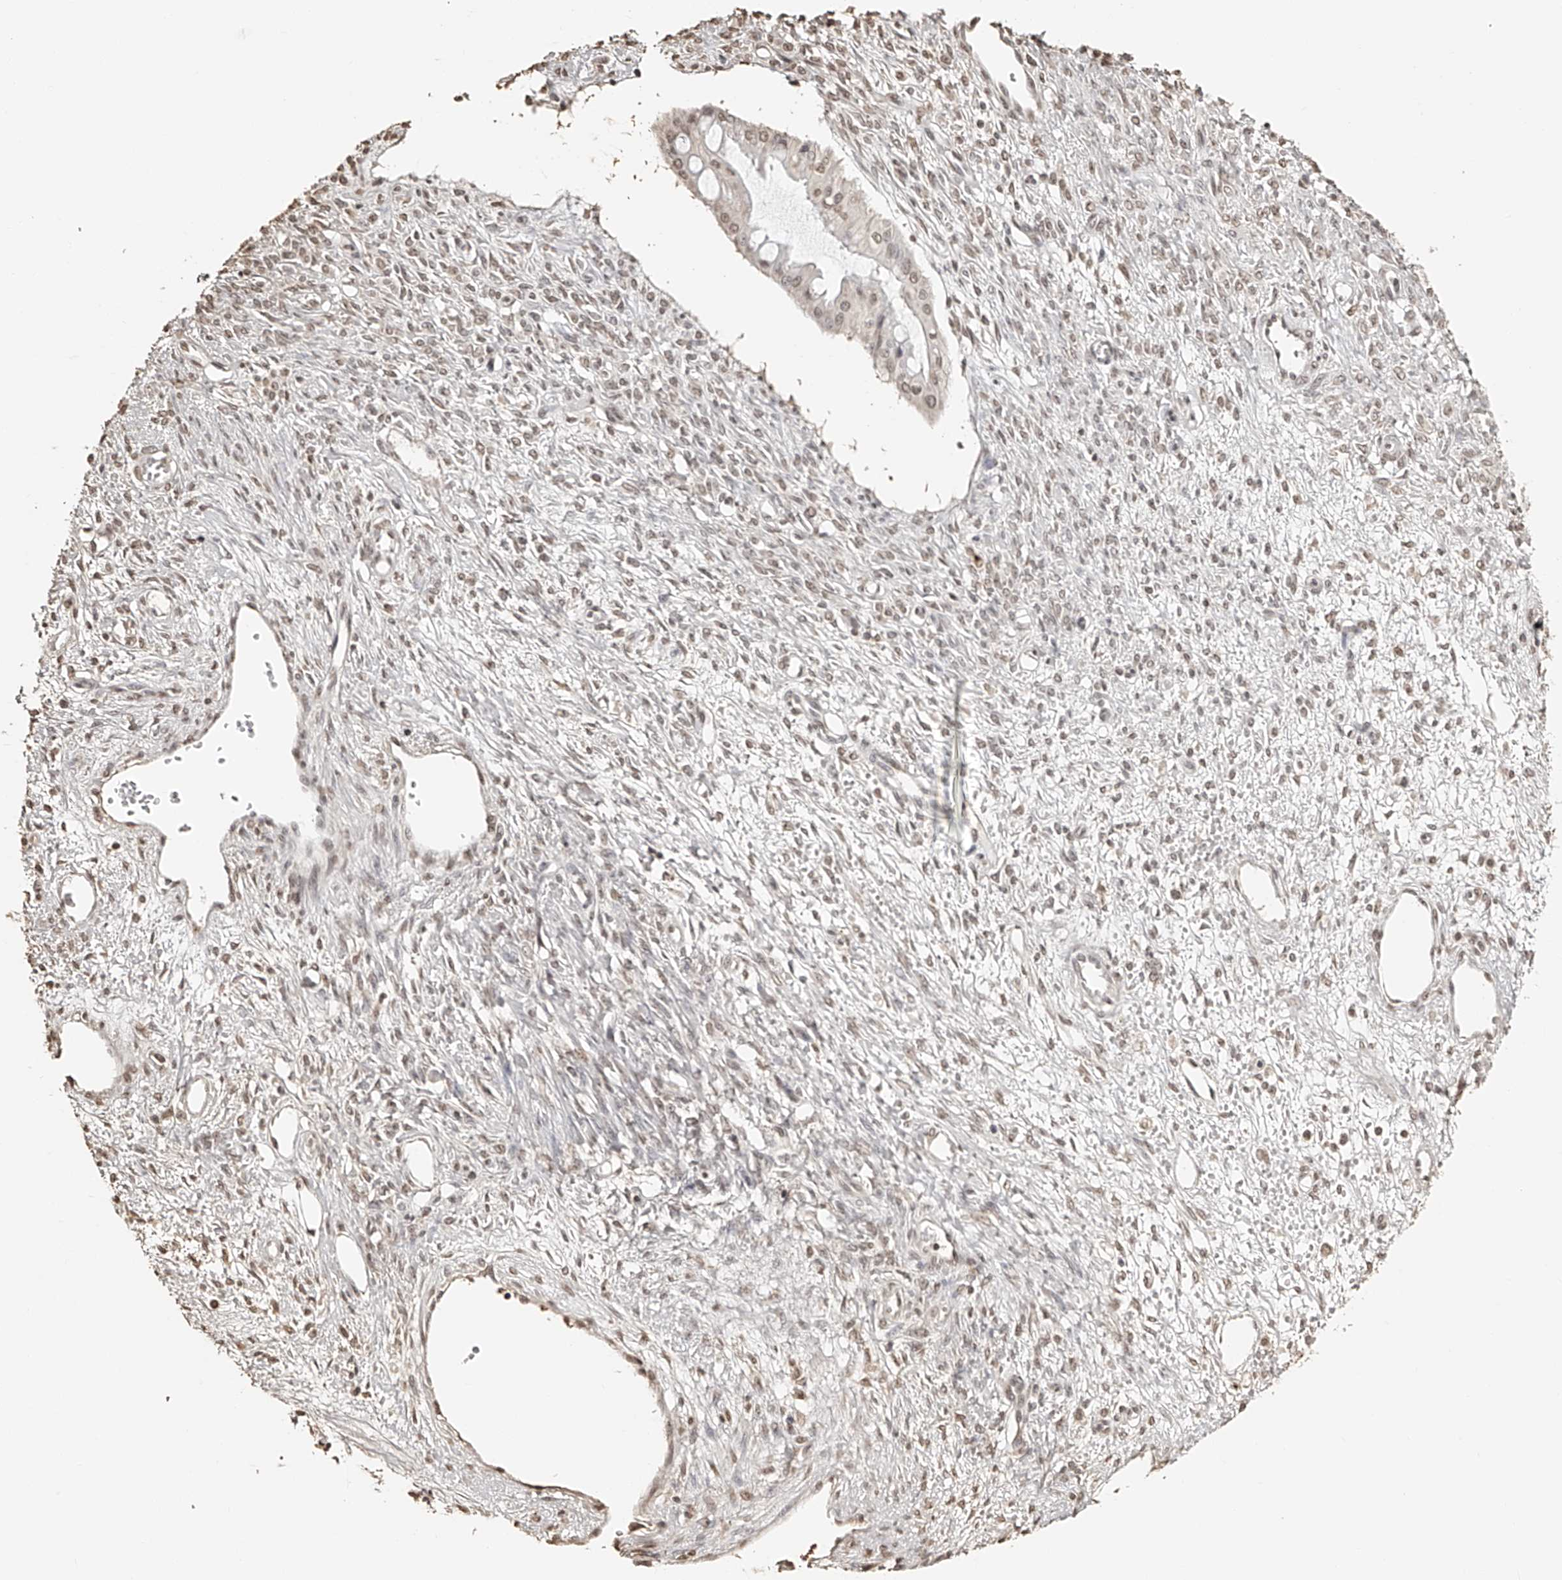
{"staining": {"intensity": "weak", "quantity": ">75%", "location": "nuclear"}, "tissue": "ovarian cancer", "cell_type": "Tumor cells", "image_type": "cancer", "snomed": [{"axis": "morphology", "description": "Cystadenocarcinoma, mucinous, NOS"}, {"axis": "topography", "description": "Ovary"}], "caption": "Mucinous cystadenocarcinoma (ovarian) stained with immunohistochemistry (IHC) shows weak nuclear expression in approximately >75% of tumor cells.", "gene": "ZNF503", "patient": {"sex": "female", "age": 73}}